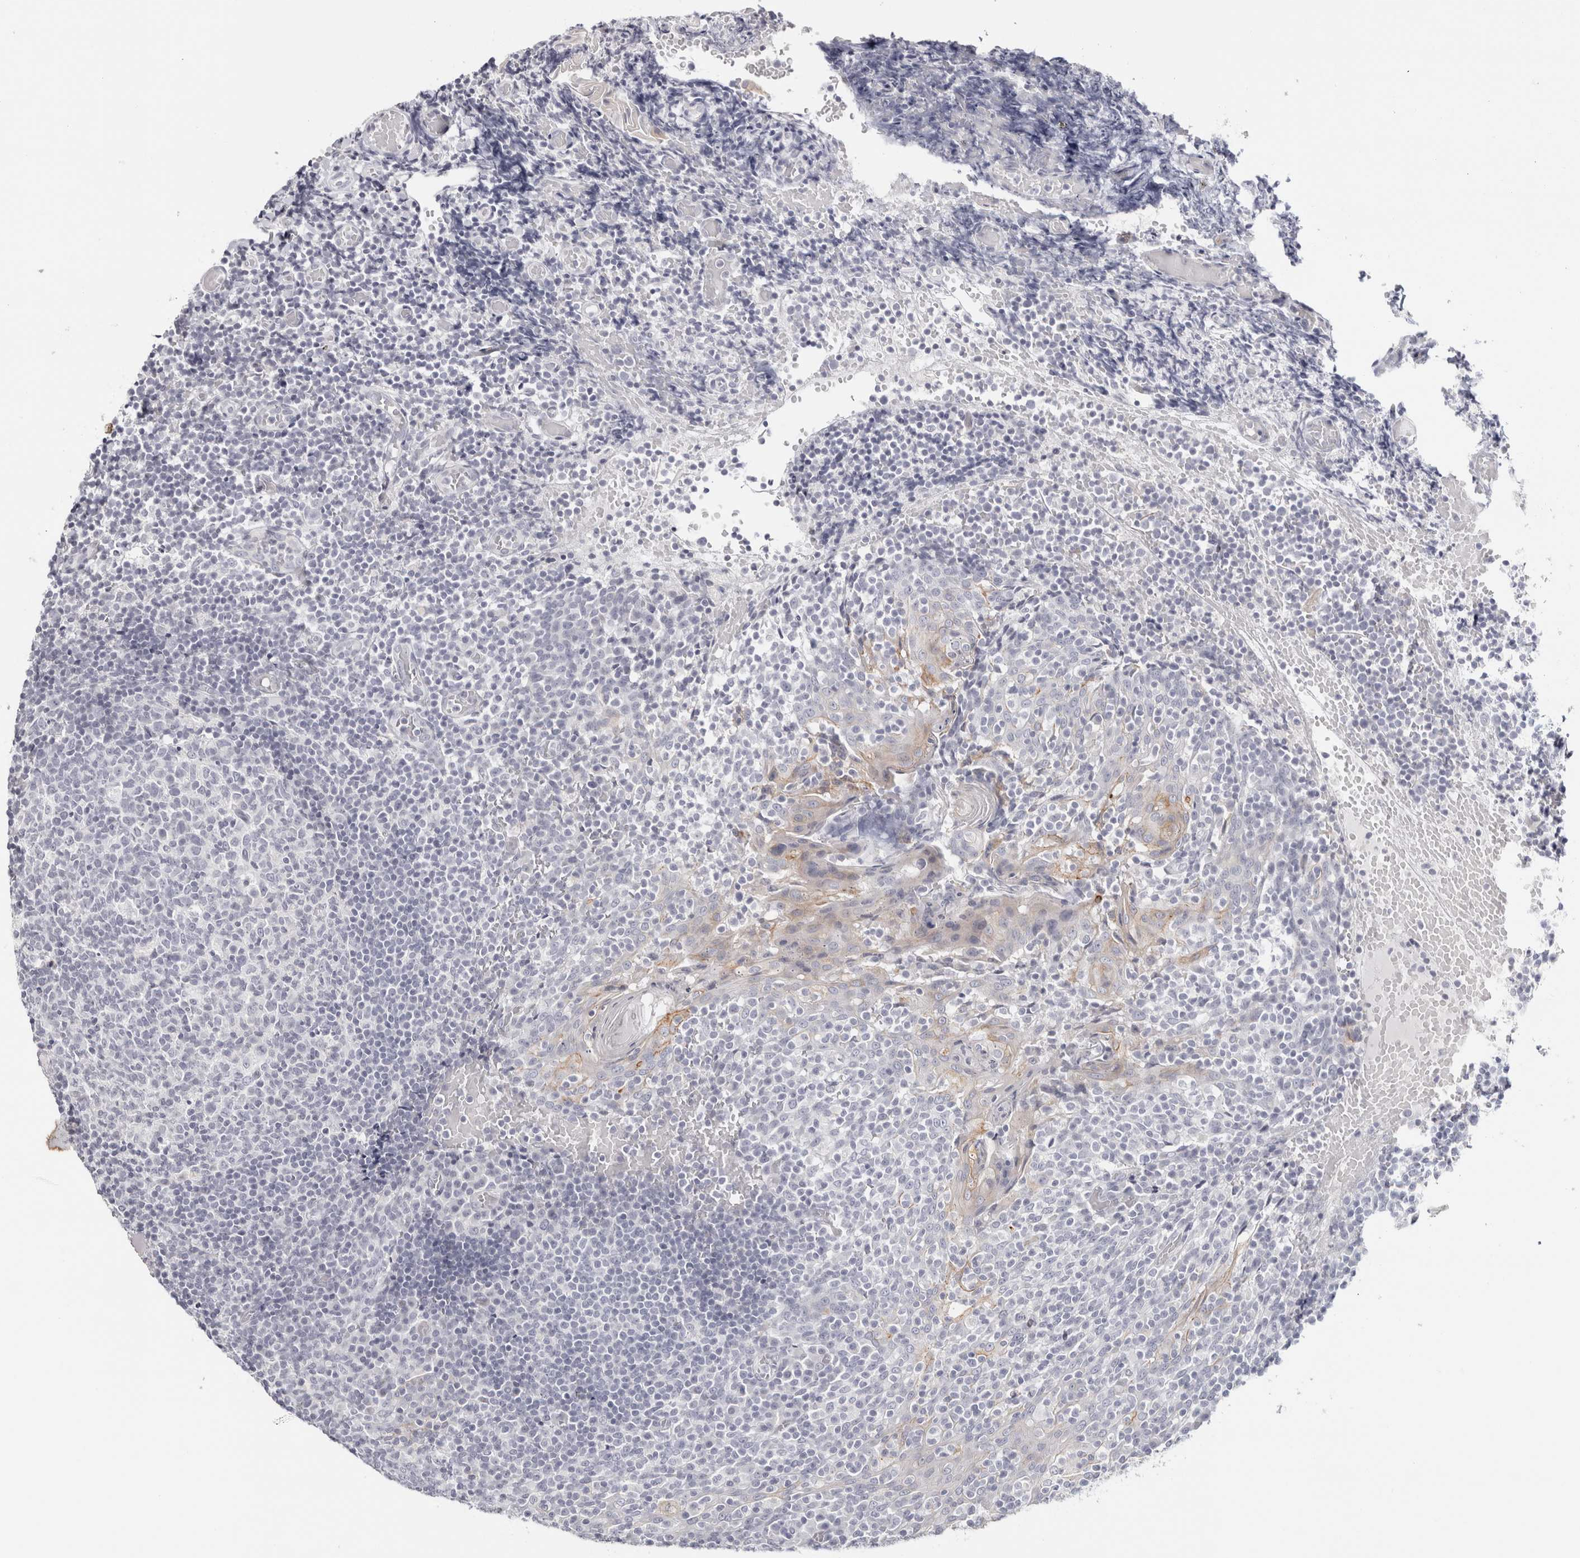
{"staining": {"intensity": "negative", "quantity": "none", "location": "none"}, "tissue": "tonsil", "cell_type": "Germinal center cells", "image_type": "normal", "snomed": [{"axis": "morphology", "description": "Normal tissue, NOS"}, {"axis": "topography", "description": "Tonsil"}], "caption": "This is an immunohistochemistry image of benign tonsil. There is no expression in germinal center cells.", "gene": "RPH3AL", "patient": {"sex": "female", "age": 19}}